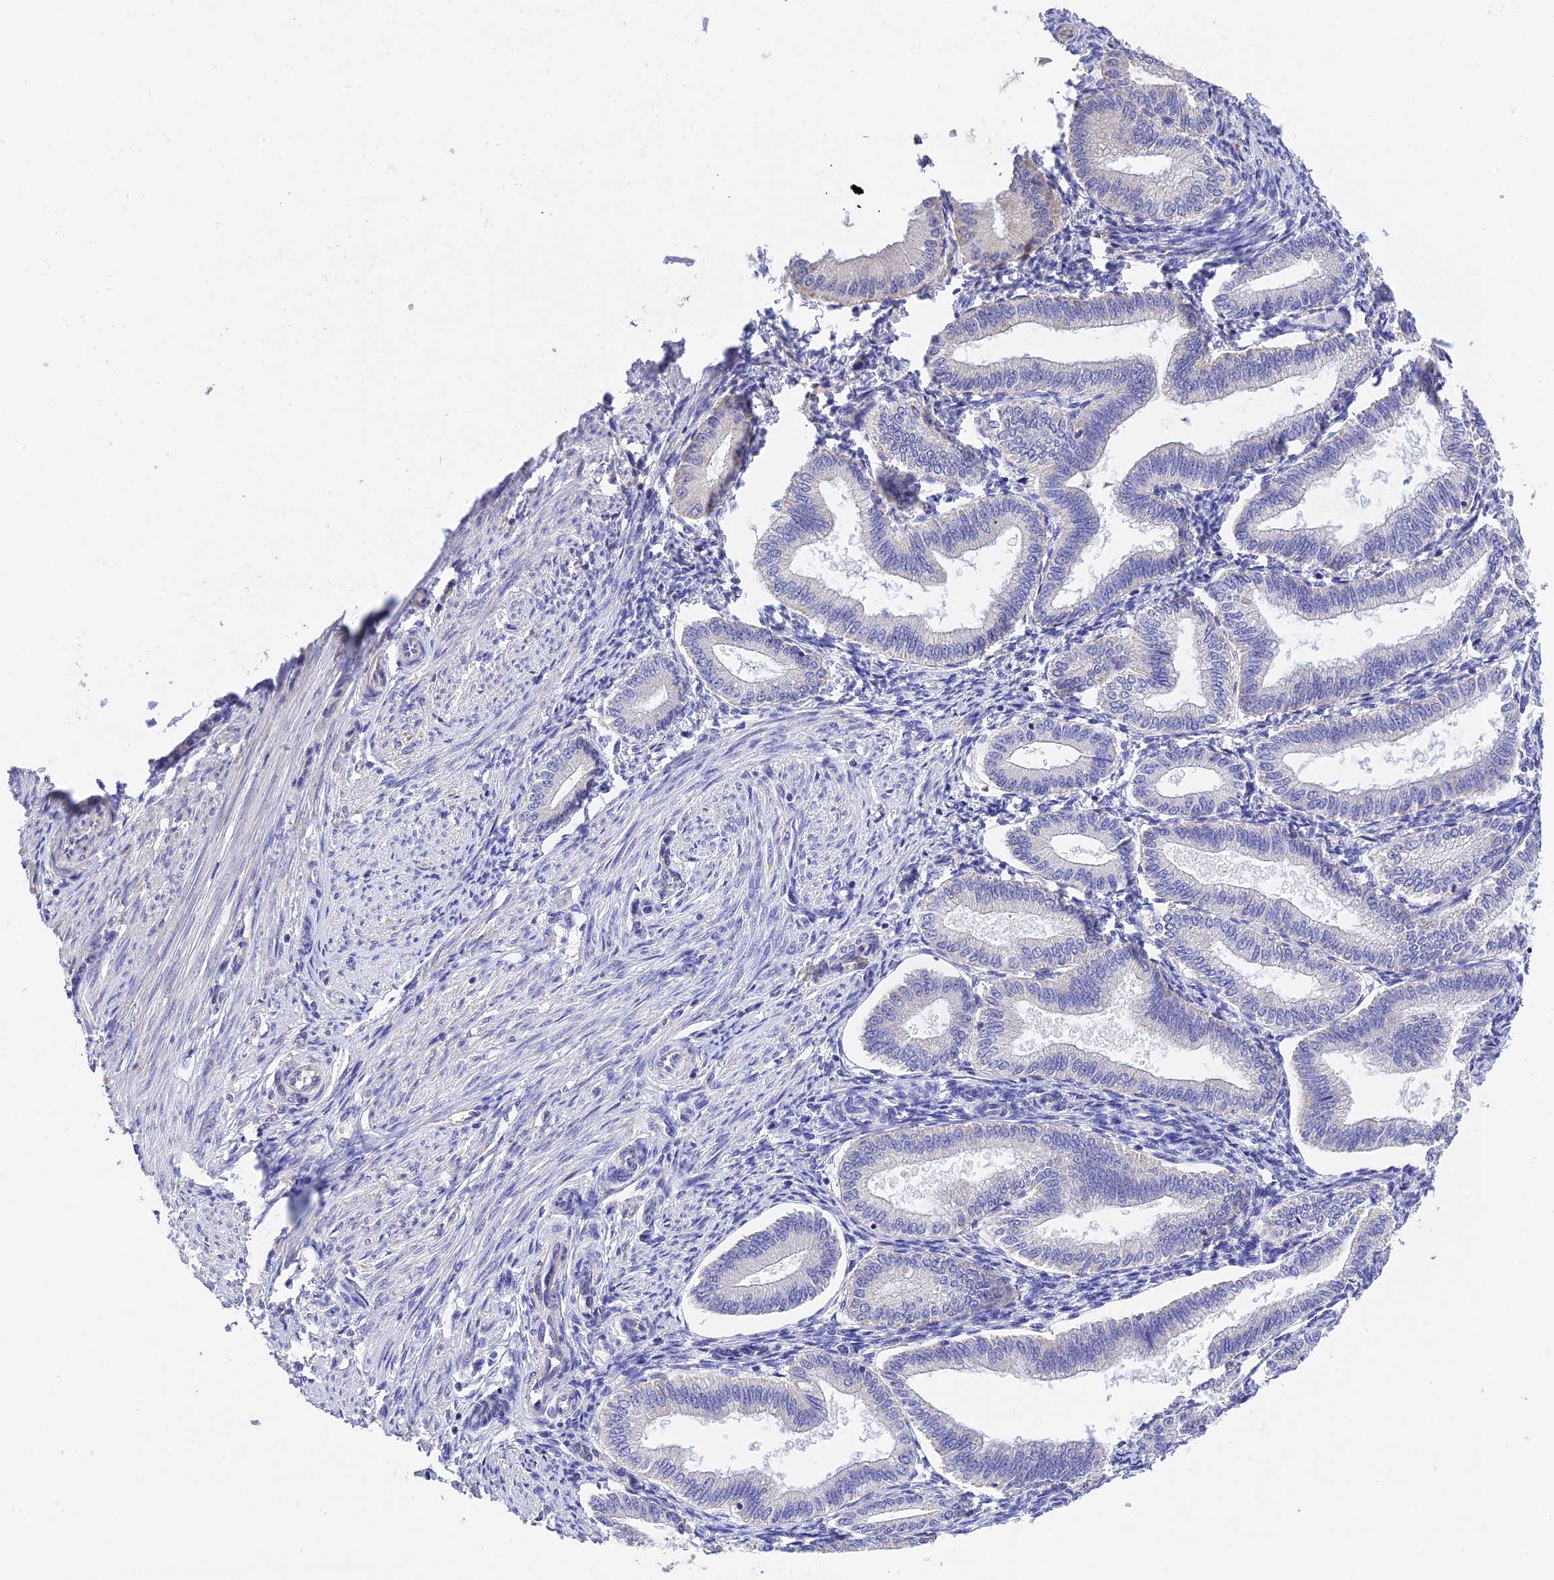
{"staining": {"intensity": "negative", "quantity": "none", "location": "none"}, "tissue": "endometrium", "cell_type": "Cells in endometrial stroma", "image_type": "normal", "snomed": [{"axis": "morphology", "description": "Normal tissue, NOS"}, {"axis": "topography", "description": "Endometrium"}], "caption": "This photomicrograph is of unremarkable endometrium stained with immunohistochemistry to label a protein in brown with the nuclei are counter-stained blue. There is no positivity in cells in endometrial stroma.", "gene": "MS4A5", "patient": {"sex": "female", "age": 39}}